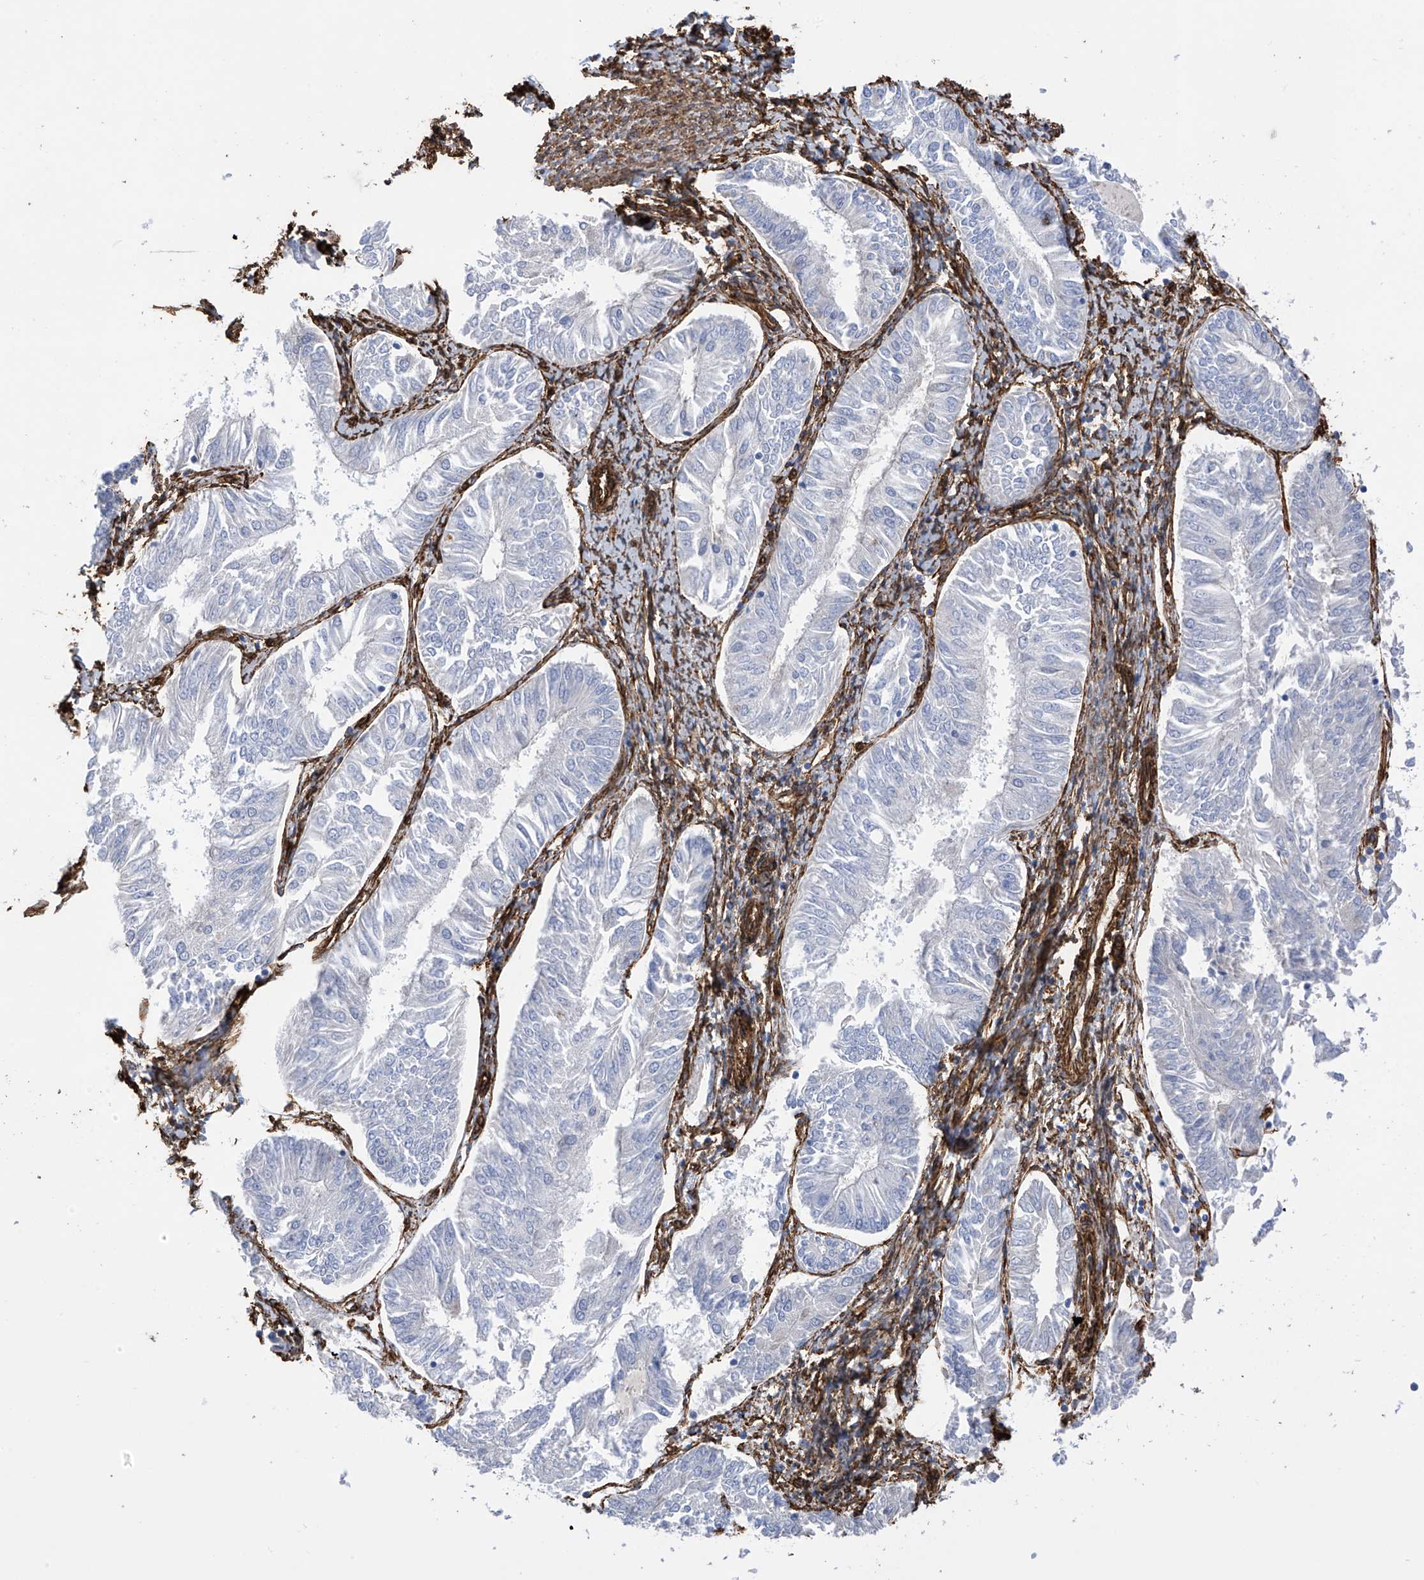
{"staining": {"intensity": "negative", "quantity": "none", "location": "none"}, "tissue": "endometrial cancer", "cell_type": "Tumor cells", "image_type": "cancer", "snomed": [{"axis": "morphology", "description": "Adenocarcinoma, NOS"}, {"axis": "topography", "description": "Endometrium"}], "caption": "This is a photomicrograph of immunohistochemistry (IHC) staining of endometrial cancer, which shows no staining in tumor cells.", "gene": "UBTD1", "patient": {"sex": "female", "age": 58}}